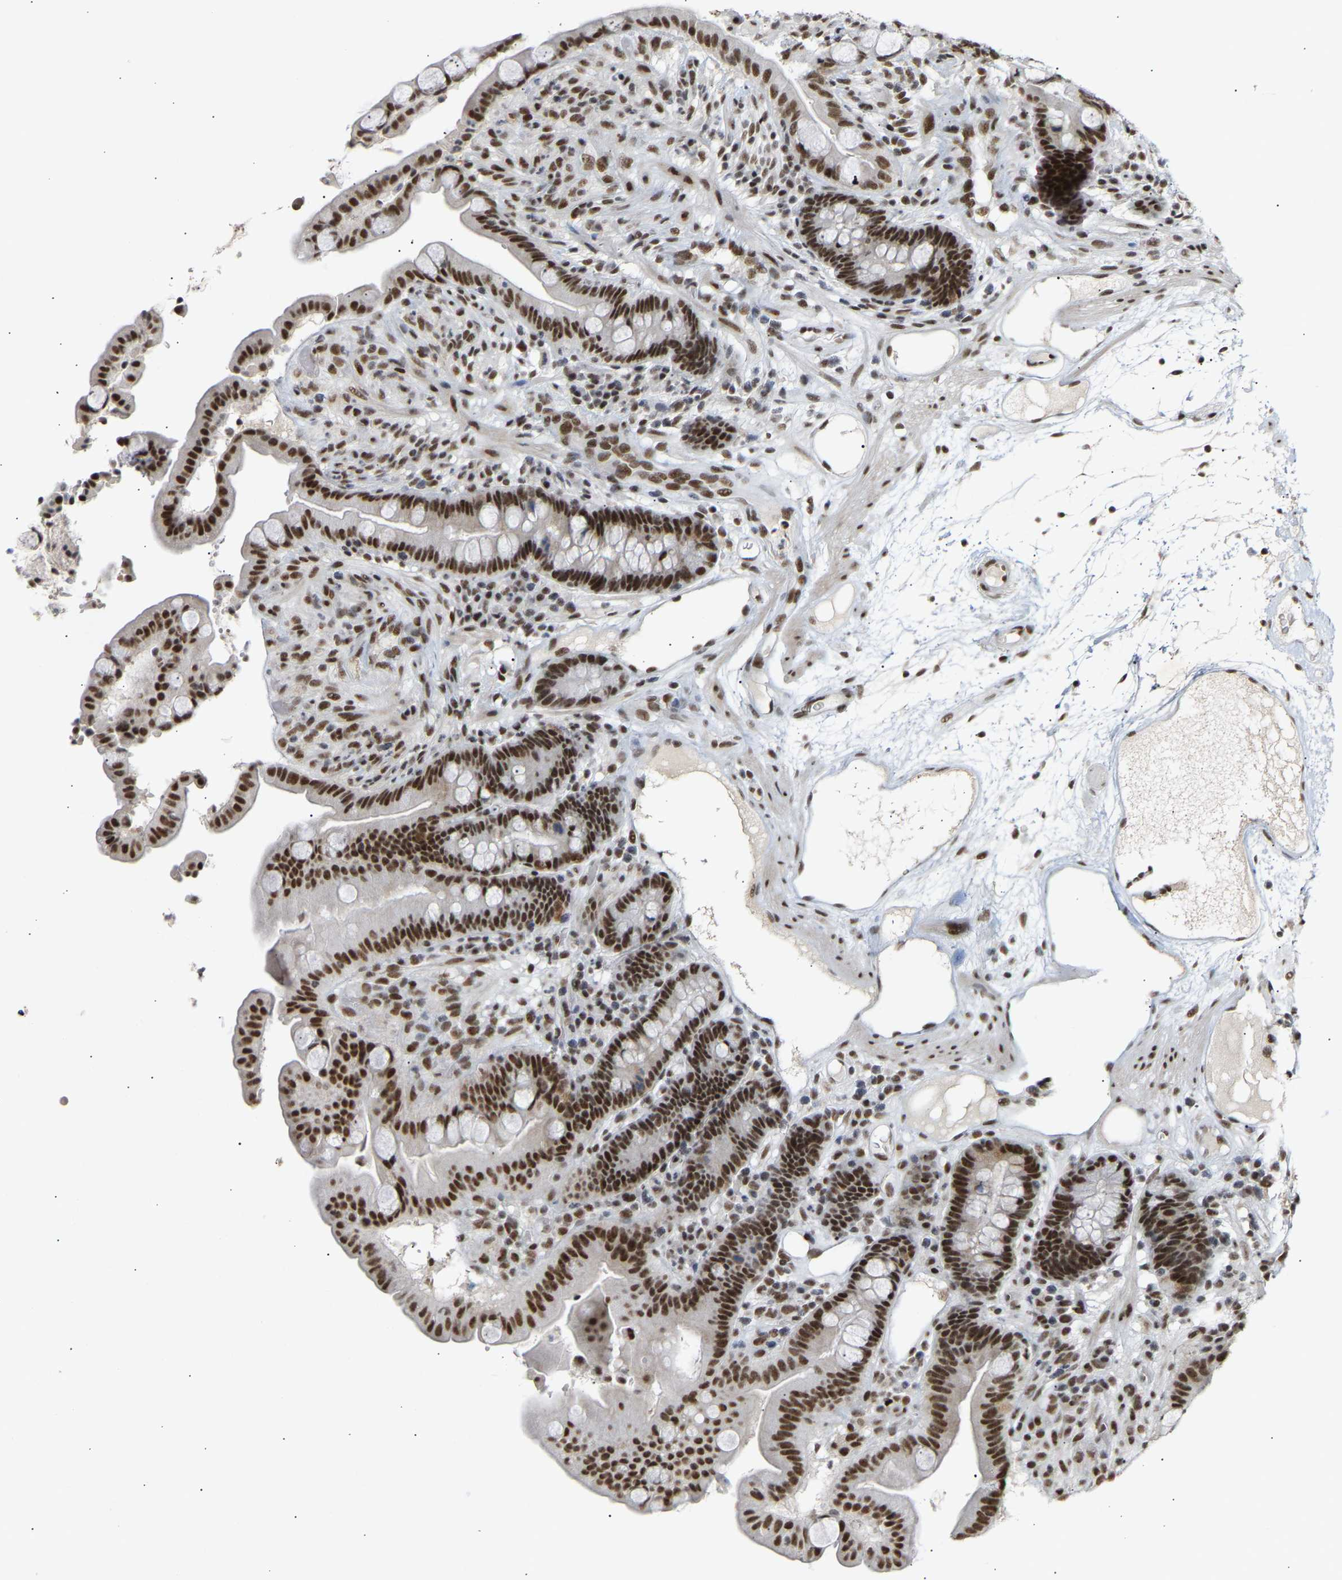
{"staining": {"intensity": "moderate", "quantity": ">75%", "location": "nuclear"}, "tissue": "colon", "cell_type": "Endothelial cells", "image_type": "normal", "snomed": [{"axis": "morphology", "description": "Normal tissue, NOS"}, {"axis": "topography", "description": "Colon"}], "caption": "Protein analysis of benign colon shows moderate nuclear expression in about >75% of endothelial cells. (Brightfield microscopy of DAB IHC at high magnification).", "gene": "NELFB", "patient": {"sex": "male", "age": 73}}